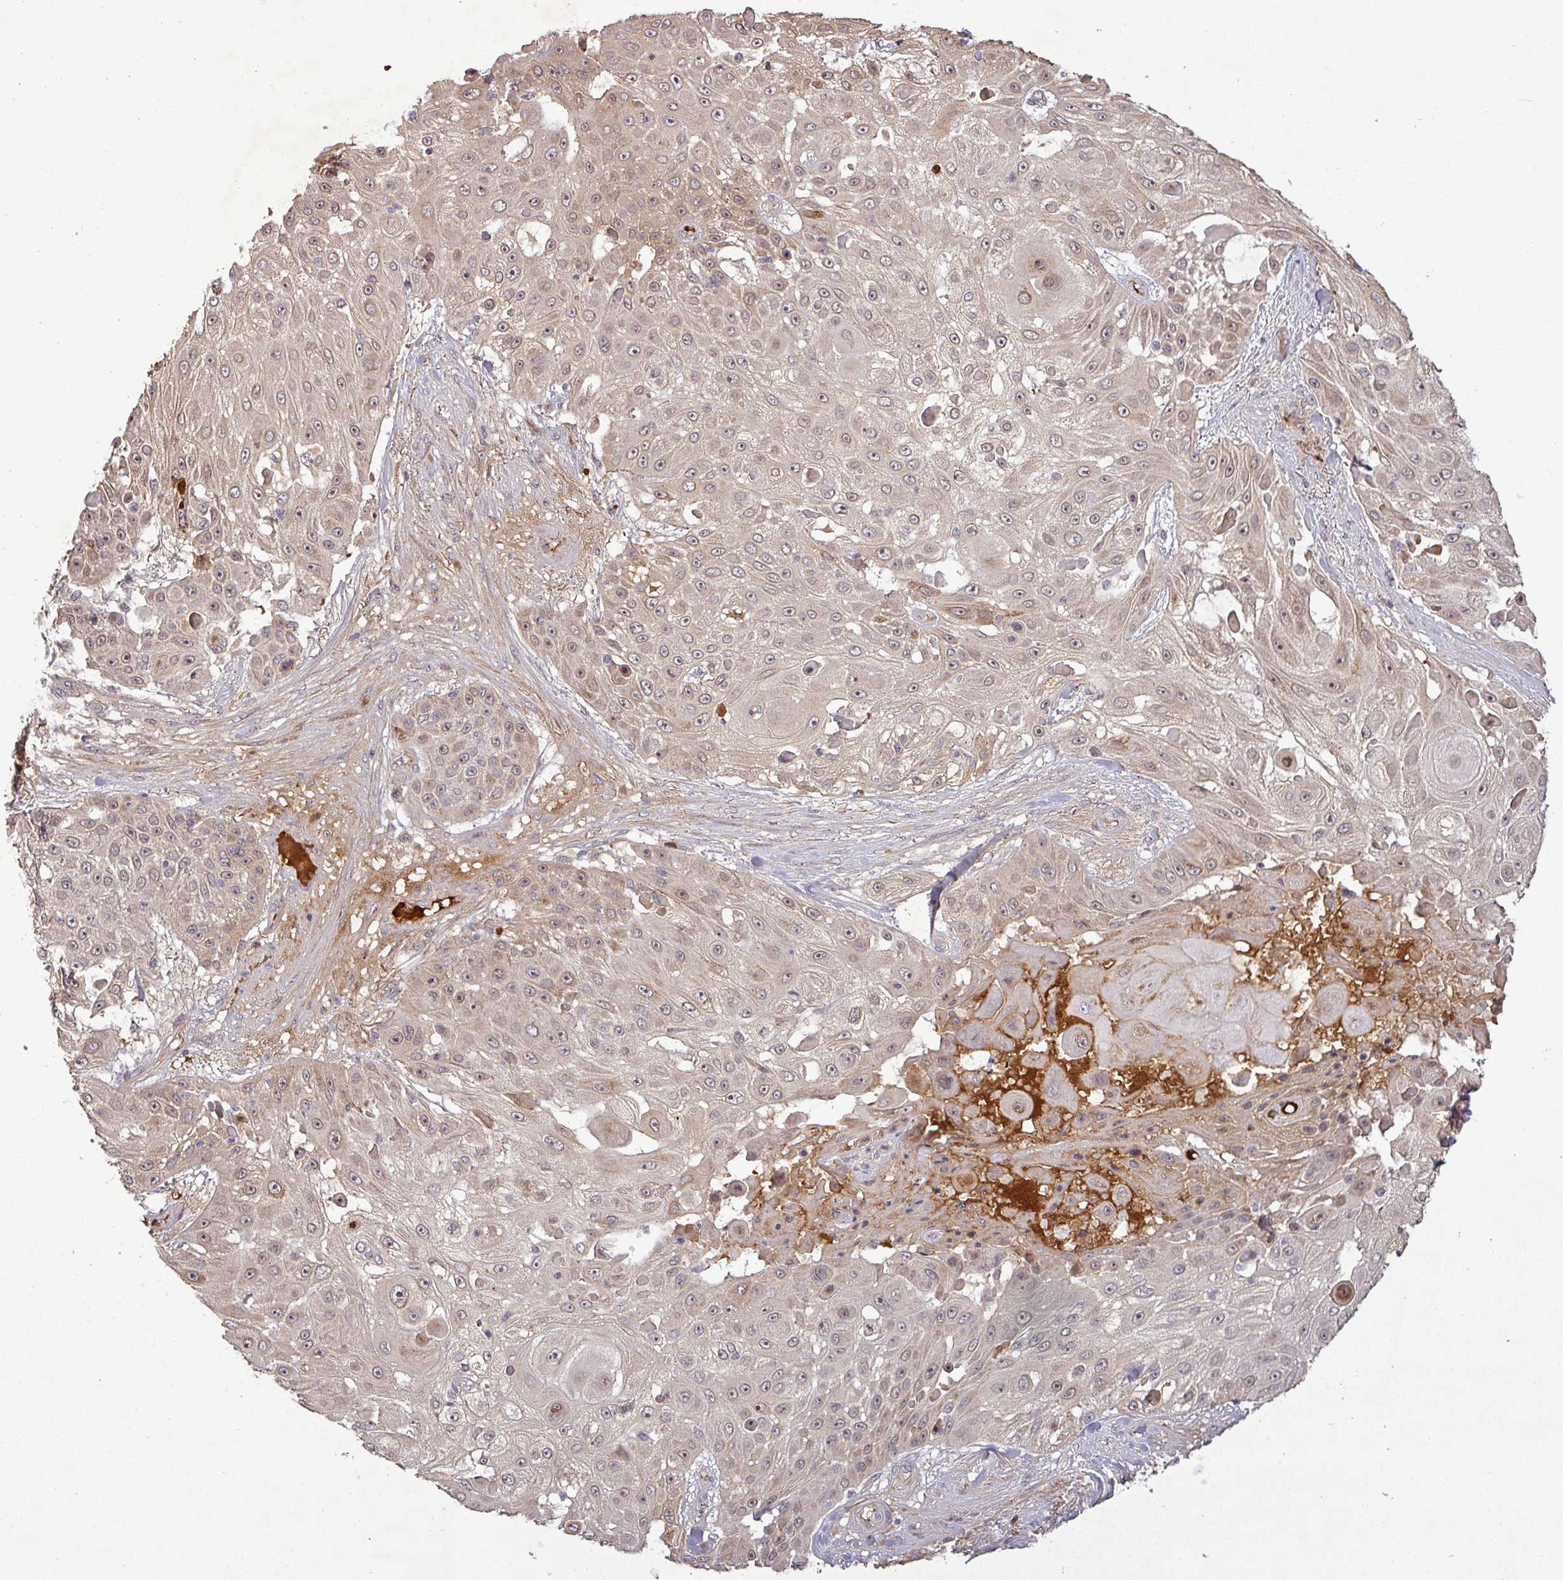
{"staining": {"intensity": "weak", "quantity": ">75%", "location": "cytoplasmic/membranous,nuclear"}, "tissue": "skin cancer", "cell_type": "Tumor cells", "image_type": "cancer", "snomed": [{"axis": "morphology", "description": "Squamous cell carcinoma, NOS"}, {"axis": "topography", "description": "Skin"}], "caption": "Immunohistochemistry (IHC) of skin cancer displays low levels of weak cytoplasmic/membranous and nuclear positivity in approximately >75% of tumor cells. Immunohistochemistry (IHC) stains the protein in brown and the nuclei are stained blue.", "gene": "PCDH1", "patient": {"sex": "female", "age": 86}}